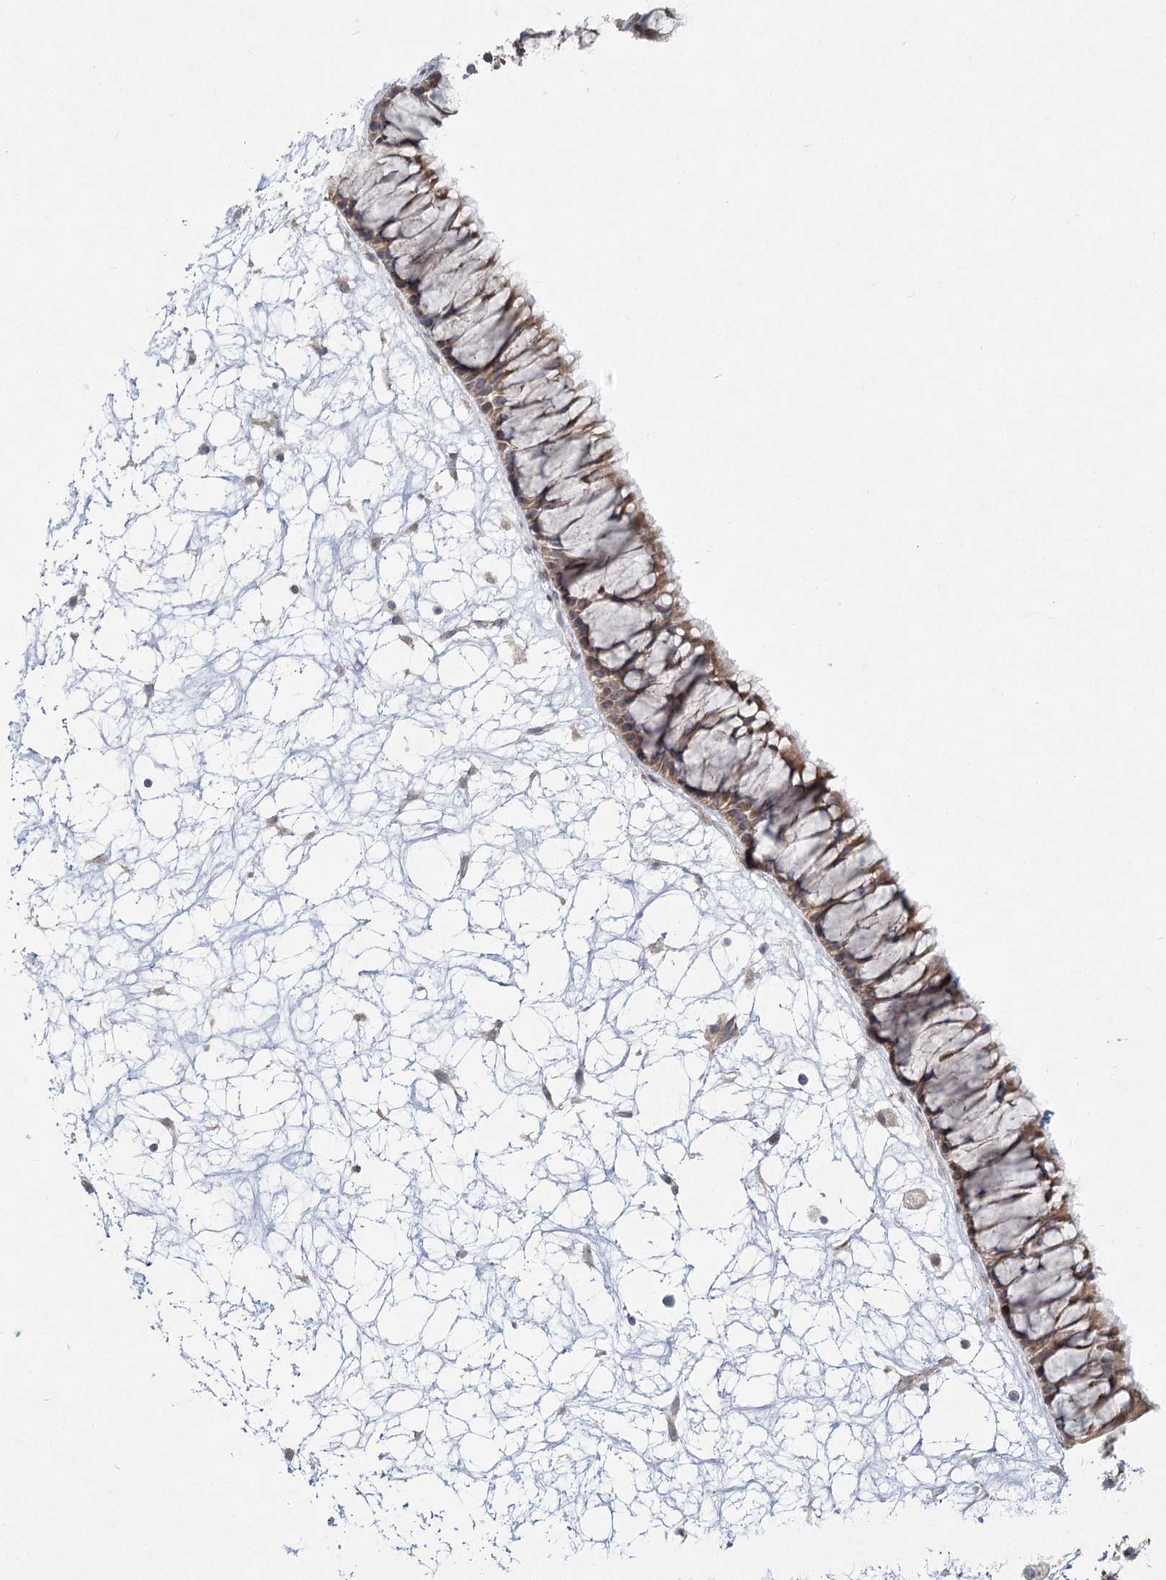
{"staining": {"intensity": "weak", "quantity": ">75%", "location": "cytoplasmic/membranous"}, "tissue": "nasopharynx", "cell_type": "Respiratory epithelial cells", "image_type": "normal", "snomed": [{"axis": "morphology", "description": "Normal tissue, NOS"}, {"axis": "topography", "description": "Nasopharynx"}], "caption": "Respiratory epithelial cells exhibit low levels of weak cytoplasmic/membranous staining in about >75% of cells in benign nasopharynx. The staining is performed using DAB (3,3'-diaminobenzidine) brown chromogen to label protein expression. The nuclei are counter-stained blue using hematoxylin.", "gene": "CAMTA1", "patient": {"sex": "male", "age": 64}}